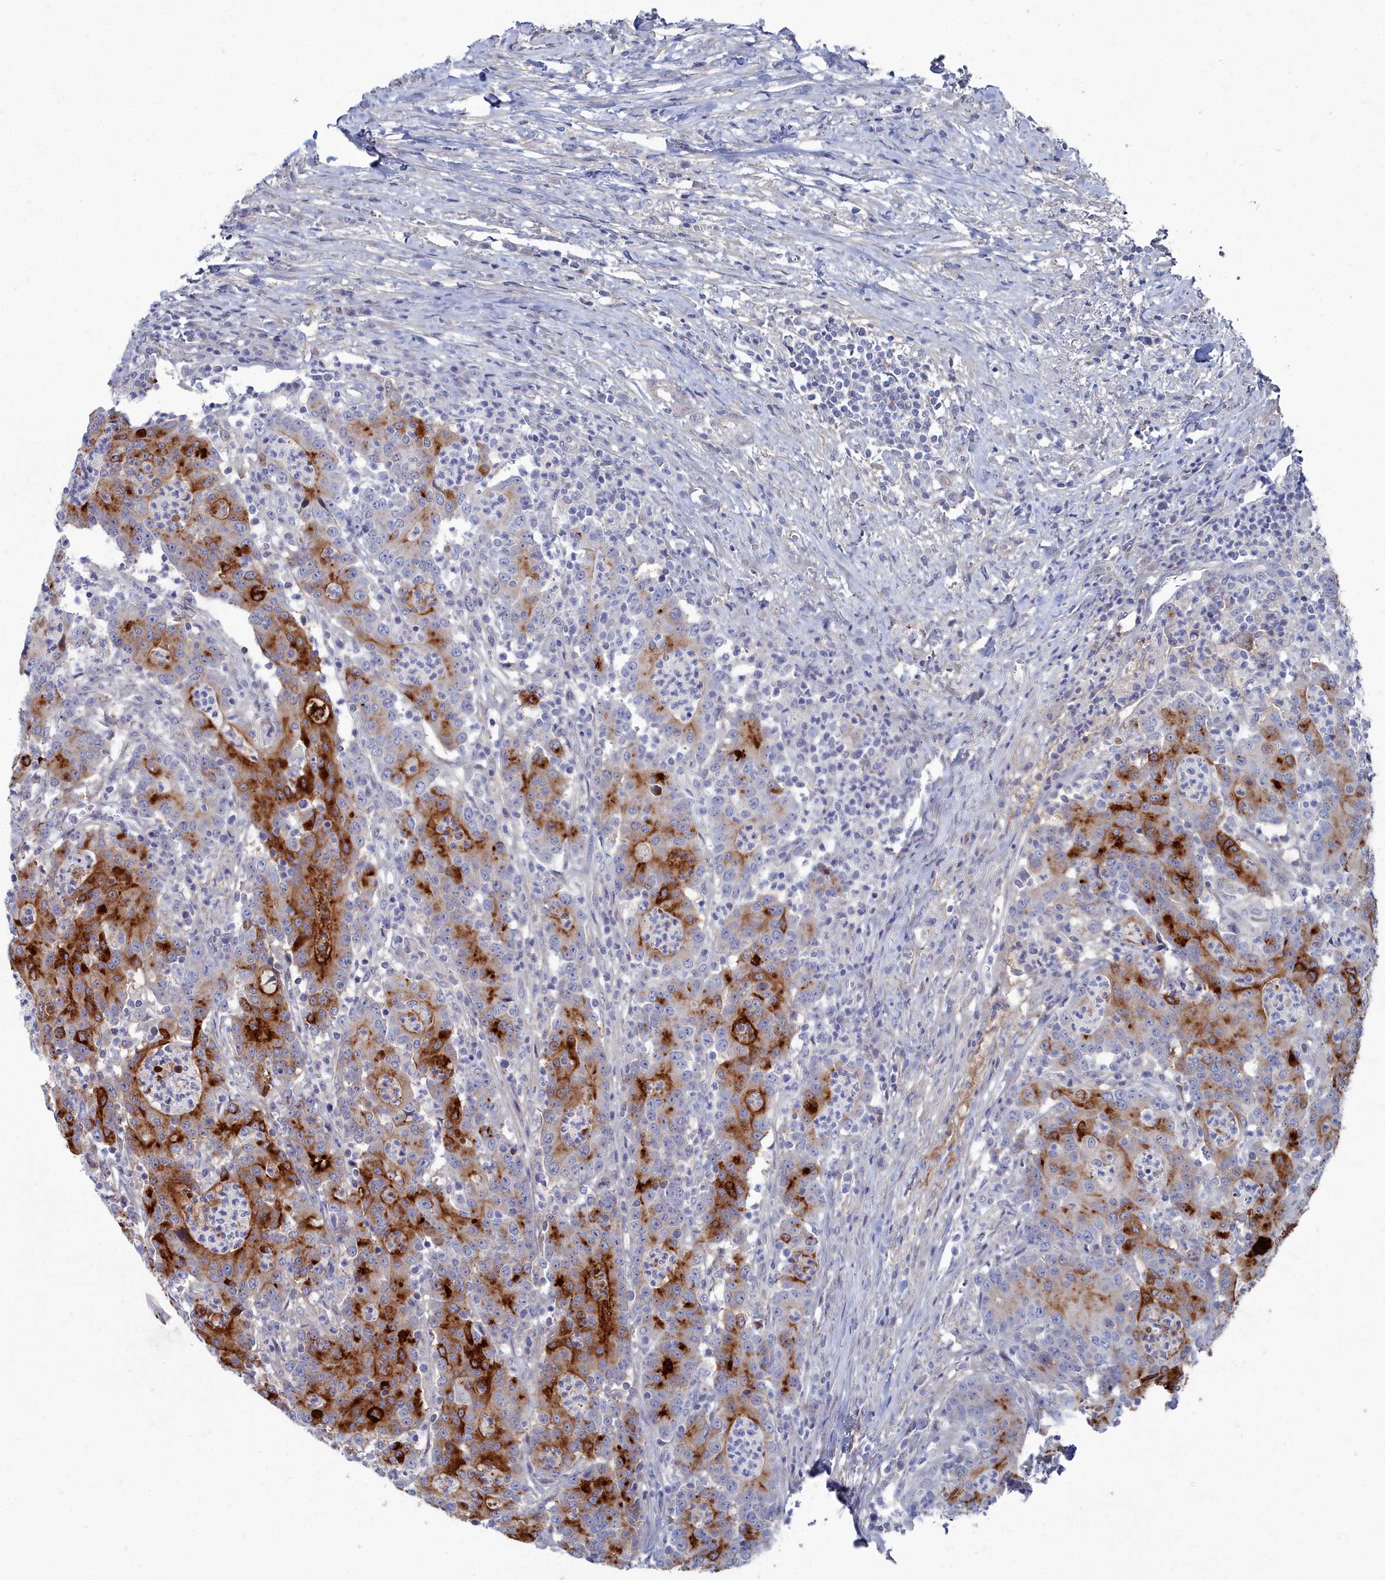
{"staining": {"intensity": "strong", "quantity": ">75%", "location": "cytoplasmic/membranous"}, "tissue": "colorectal cancer", "cell_type": "Tumor cells", "image_type": "cancer", "snomed": [{"axis": "morphology", "description": "Adenocarcinoma, NOS"}, {"axis": "topography", "description": "Colon"}], "caption": "IHC photomicrograph of neoplastic tissue: human adenocarcinoma (colorectal) stained using immunohistochemistry reveals high levels of strong protein expression localized specifically in the cytoplasmic/membranous of tumor cells, appearing as a cytoplasmic/membranous brown color.", "gene": "SHISAL2A", "patient": {"sex": "male", "age": 83}}